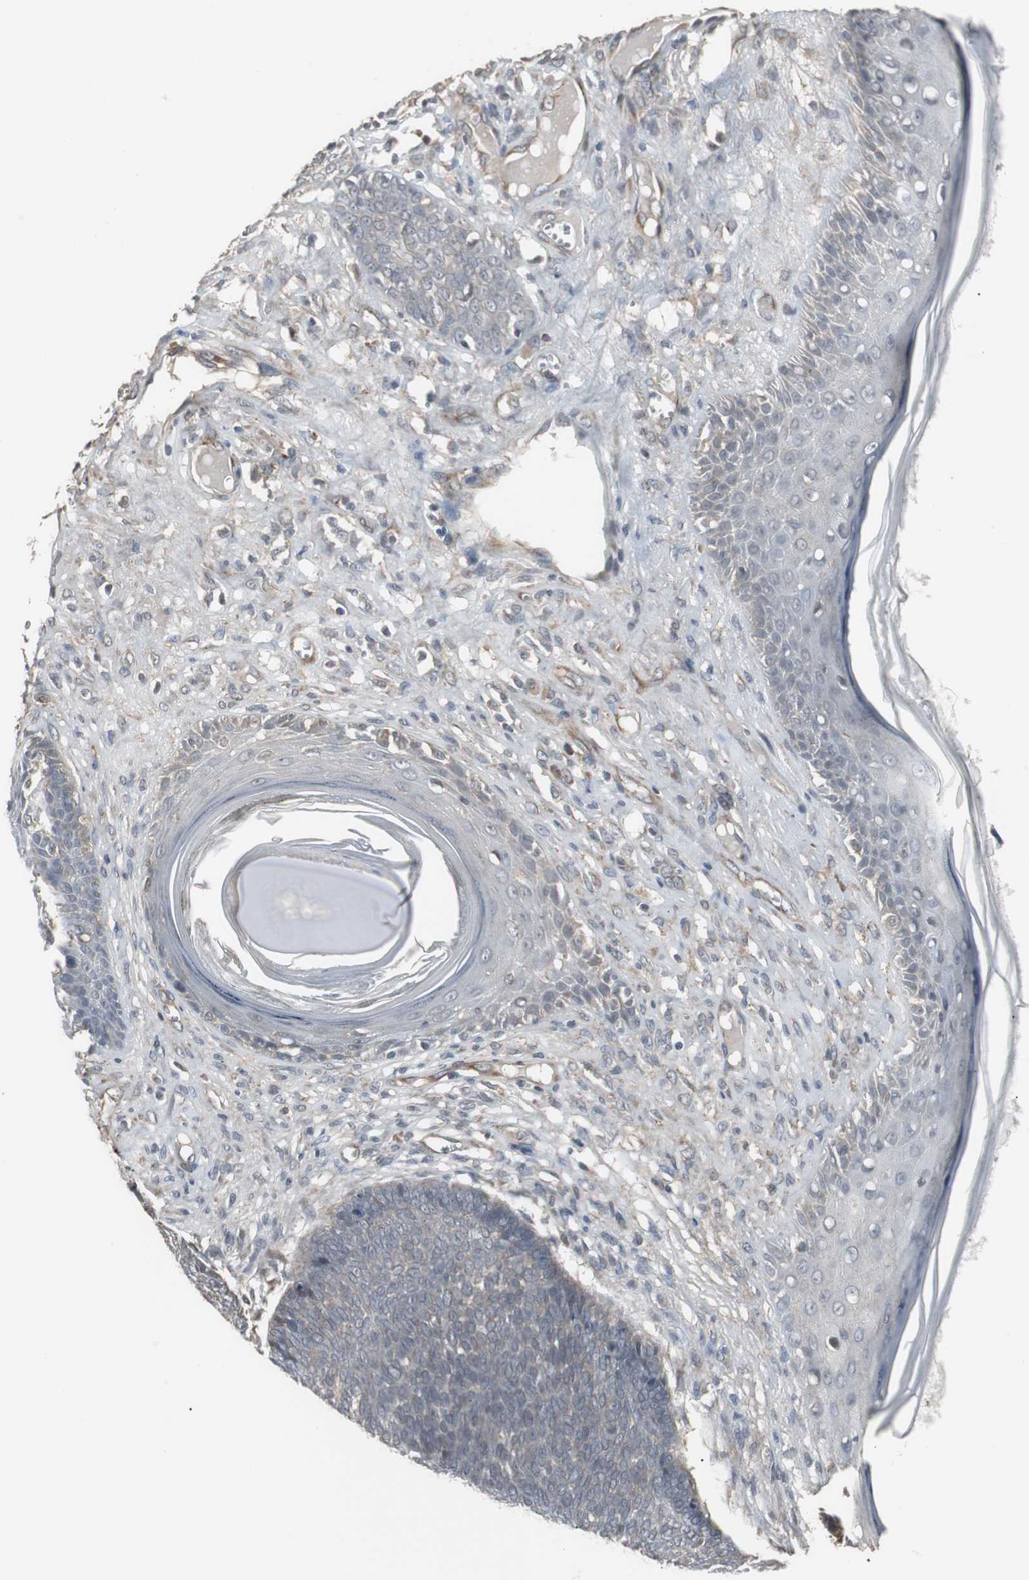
{"staining": {"intensity": "weak", "quantity": ">75%", "location": "cytoplasmic/membranous"}, "tissue": "skin cancer", "cell_type": "Tumor cells", "image_type": "cancer", "snomed": [{"axis": "morphology", "description": "Basal cell carcinoma"}, {"axis": "topography", "description": "Skin"}], "caption": "Immunohistochemistry (IHC) histopathology image of human basal cell carcinoma (skin) stained for a protein (brown), which shows low levels of weak cytoplasmic/membranous staining in about >75% of tumor cells.", "gene": "ATP2B2", "patient": {"sex": "male", "age": 84}}